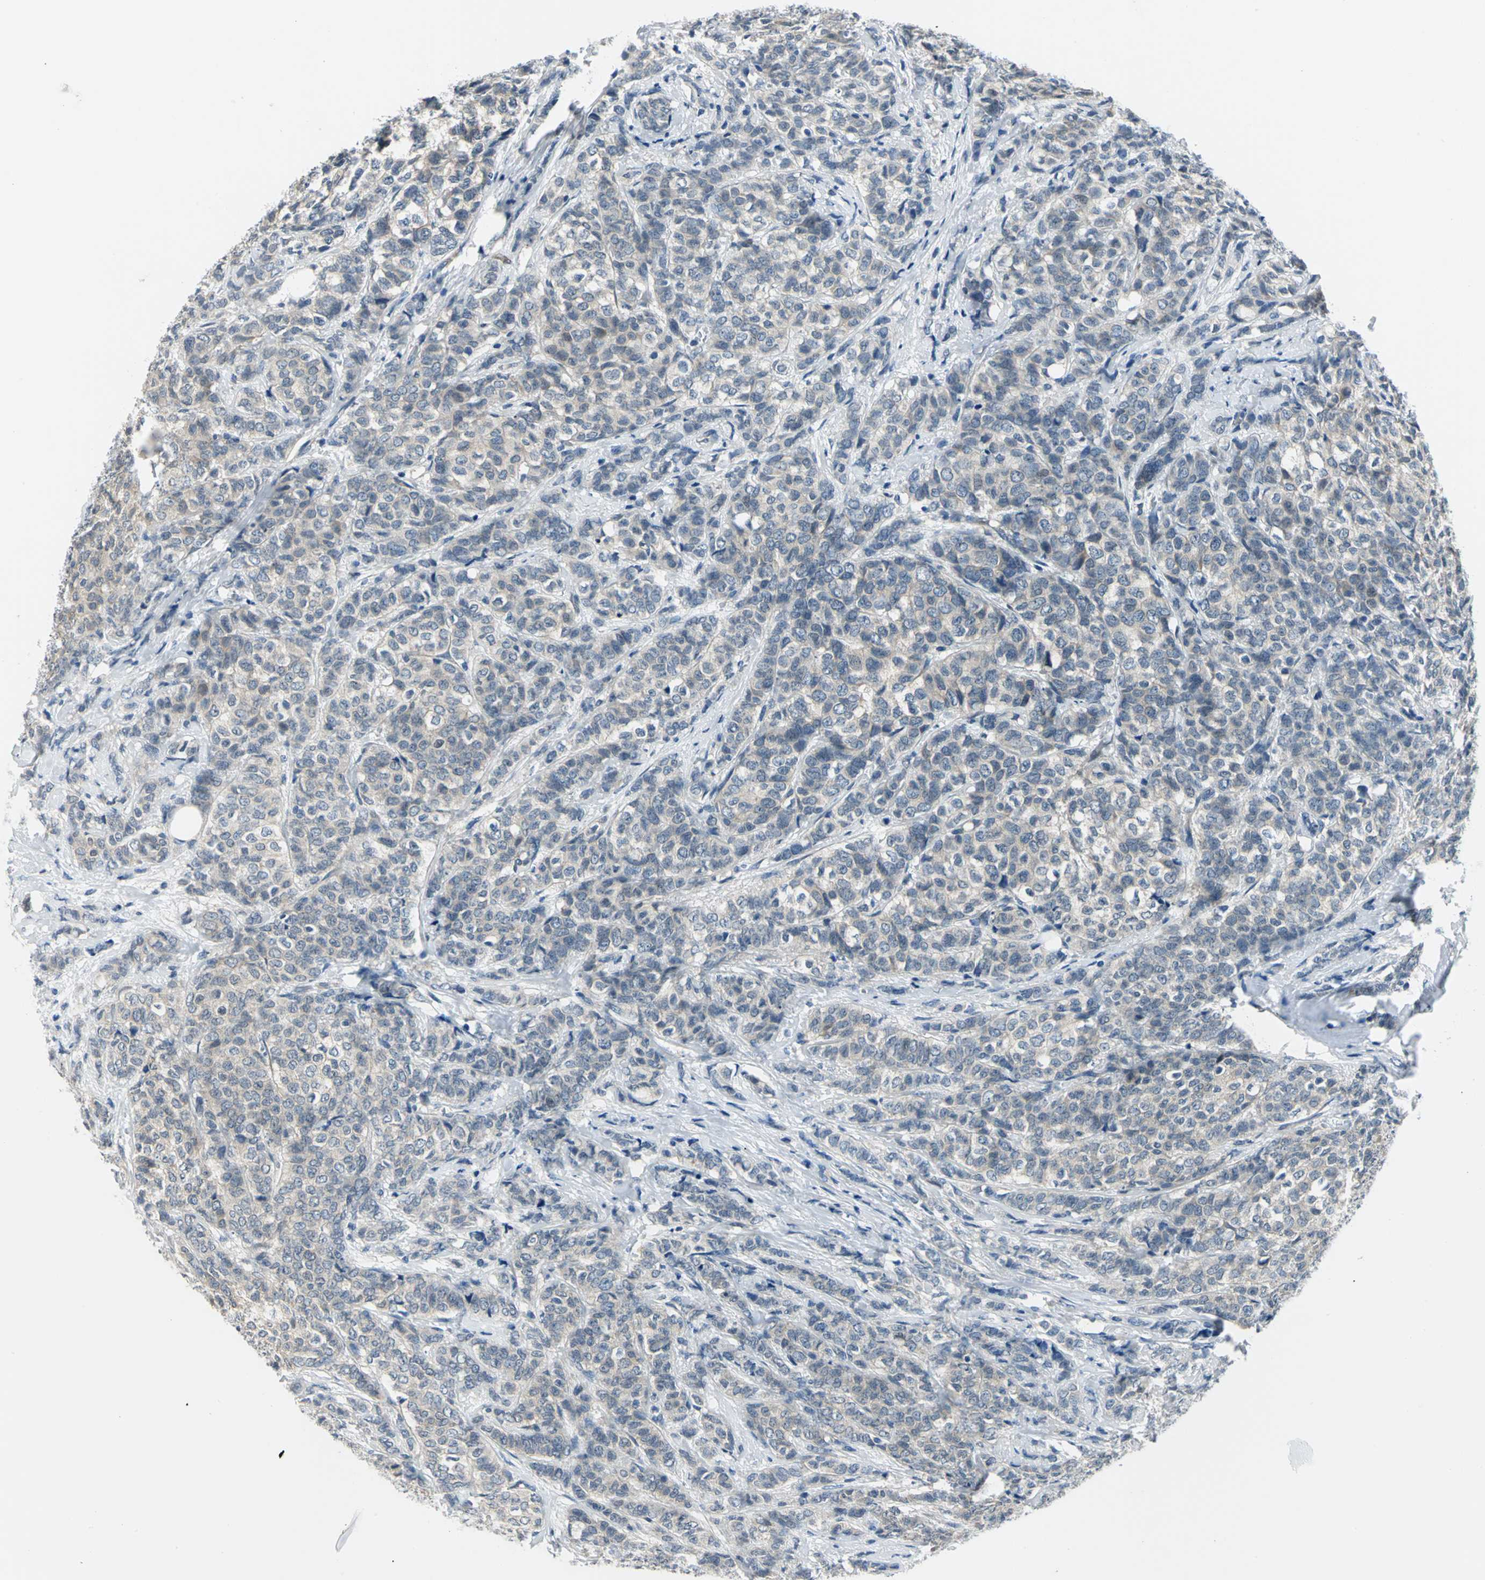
{"staining": {"intensity": "weak", "quantity": "25%-75%", "location": "cytoplasmic/membranous"}, "tissue": "breast cancer", "cell_type": "Tumor cells", "image_type": "cancer", "snomed": [{"axis": "morphology", "description": "Lobular carcinoma"}, {"axis": "topography", "description": "Breast"}], "caption": "IHC of breast cancer exhibits low levels of weak cytoplasmic/membranous positivity in approximately 25%-75% of tumor cells.", "gene": "ZNF415", "patient": {"sex": "female", "age": 60}}